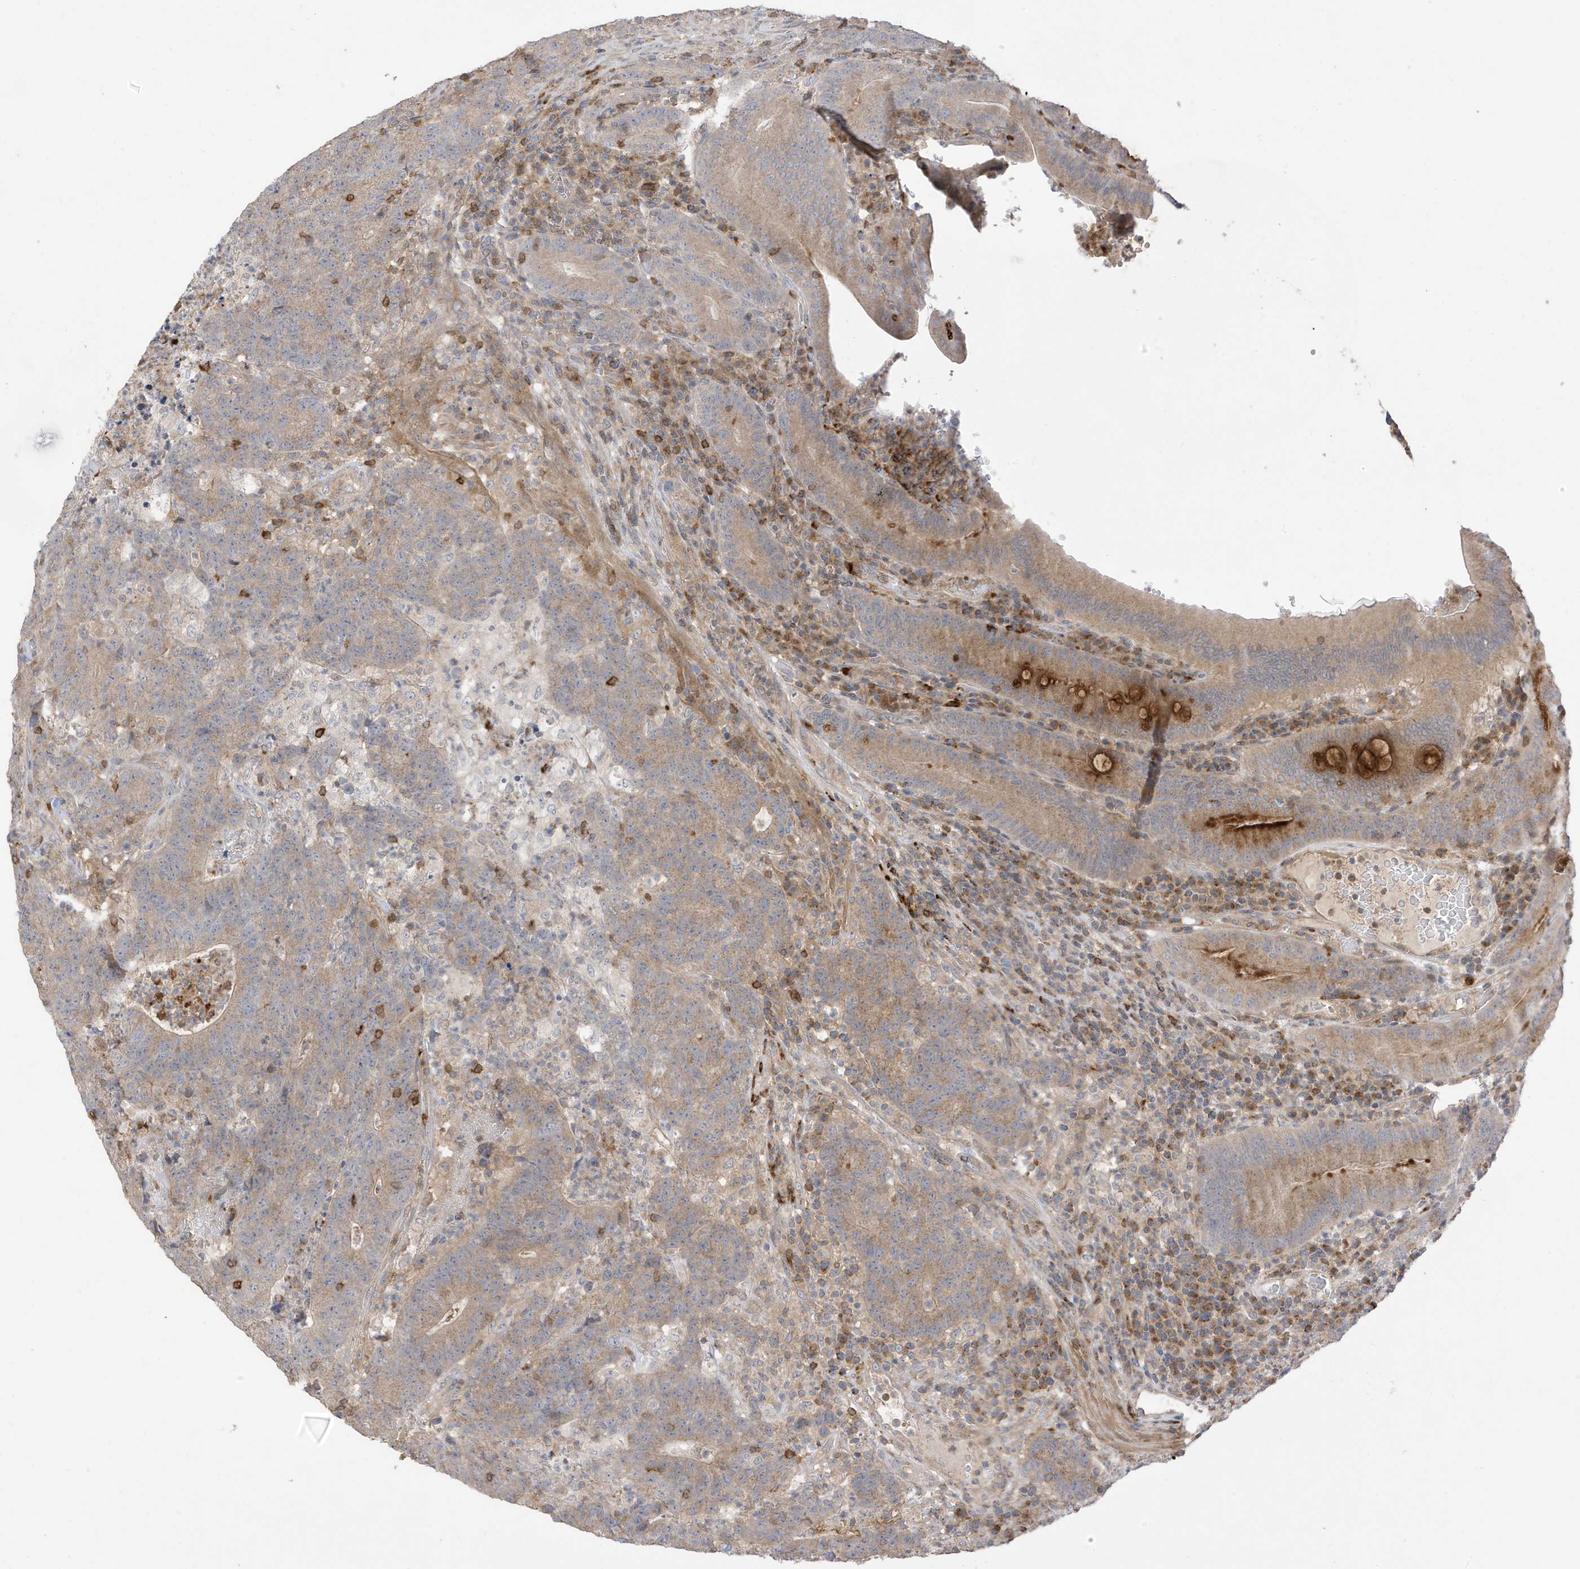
{"staining": {"intensity": "moderate", "quantity": ">75%", "location": "cytoplasmic/membranous"}, "tissue": "colorectal cancer", "cell_type": "Tumor cells", "image_type": "cancer", "snomed": [{"axis": "morphology", "description": "Normal tissue, NOS"}, {"axis": "morphology", "description": "Adenocarcinoma, NOS"}, {"axis": "topography", "description": "Colon"}], "caption": "IHC (DAB (3,3'-diaminobenzidine)) staining of colorectal cancer reveals moderate cytoplasmic/membranous protein expression in approximately >75% of tumor cells. Using DAB (3,3'-diaminobenzidine) (brown) and hematoxylin (blue) stains, captured at high magnification using brightfield microscopy.", "gene": "TAB3", "patient": {"sex": "female", "age": 75}}